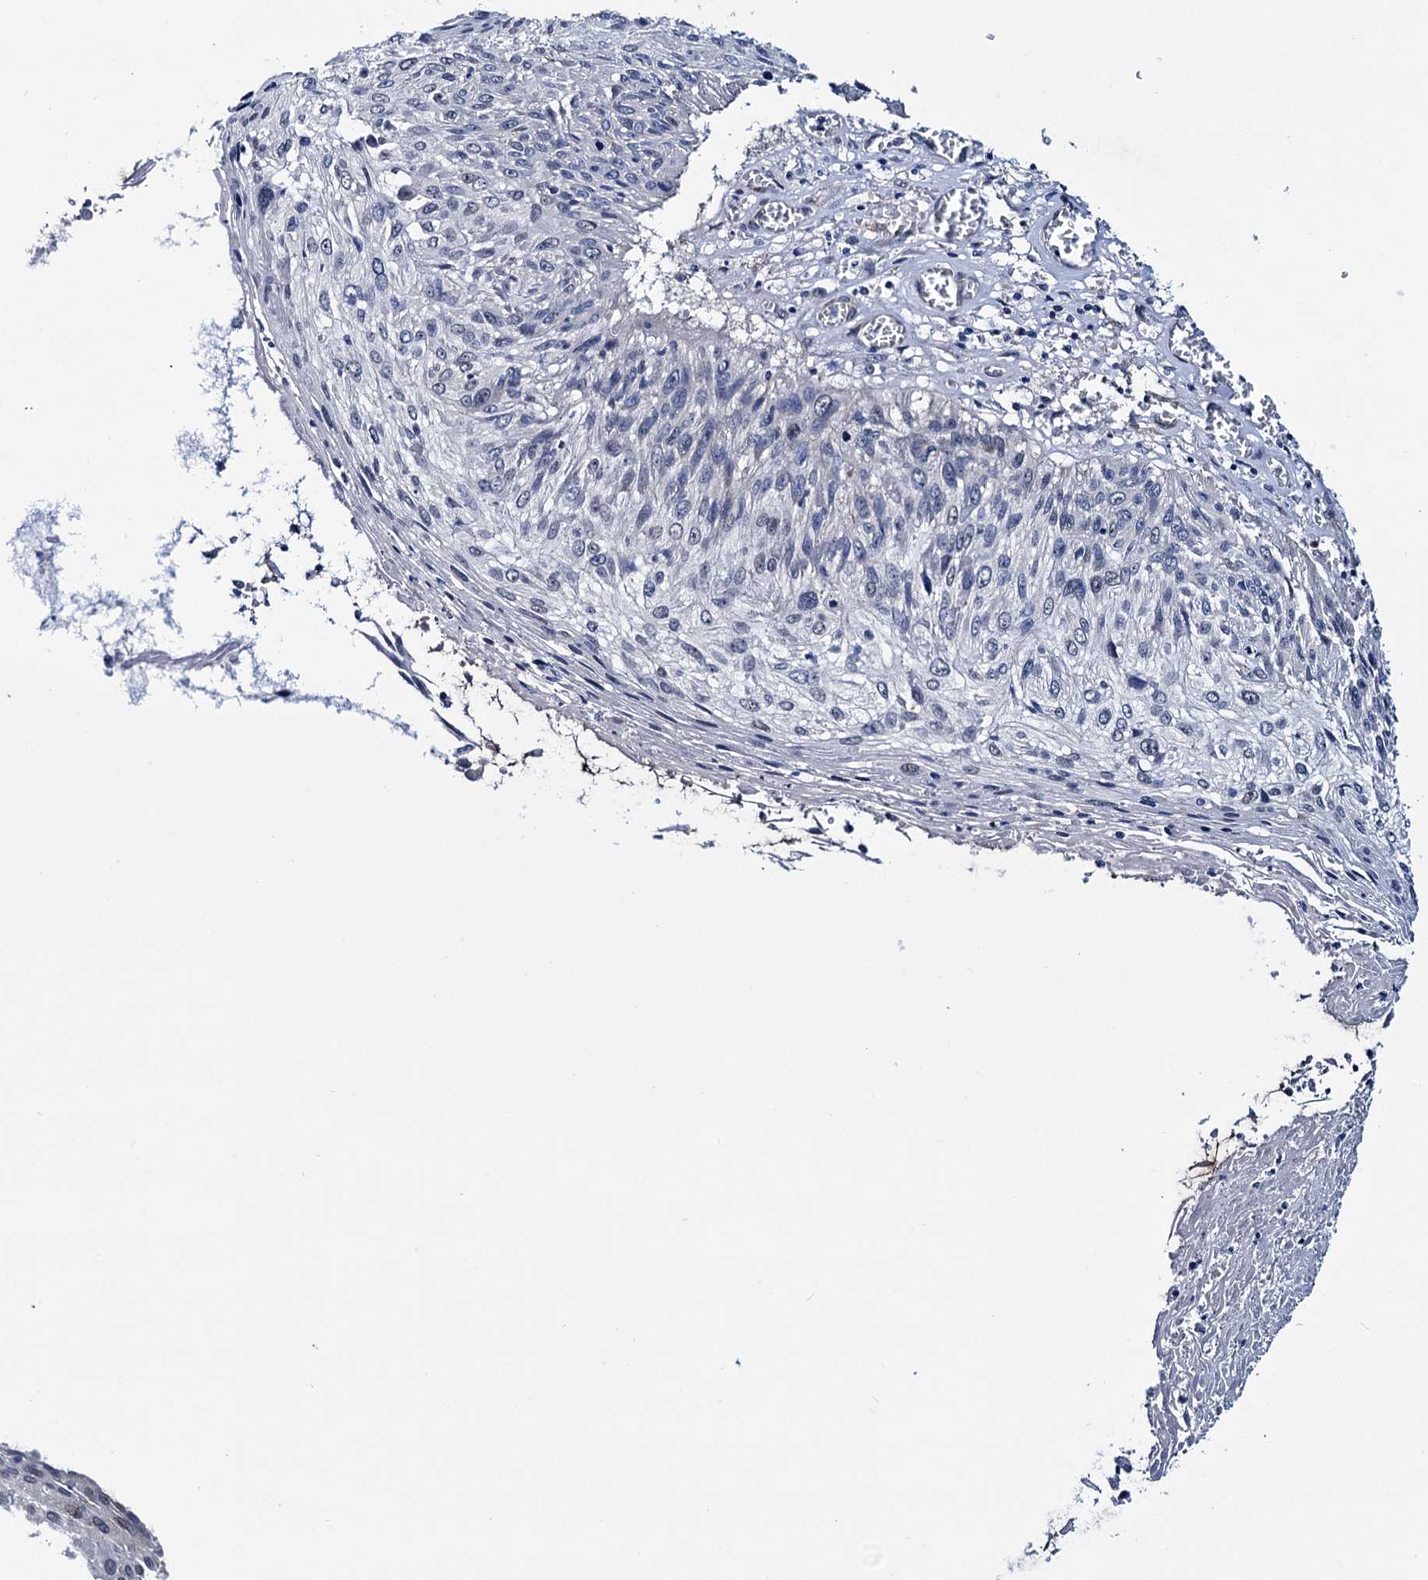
{"staining": {"intensity": "negative", "quantity": "none", "location": "none"}, "tissue": "cervical cancer", "cell_type": "Tumor cells", "image_type": "cancer", "snomed": [{"axis": "morphology", "description": "Squamous cell carcinoma, NOS"}, {"axis": "topography", "description": "Cervix"}], "caption": "Squamous cell carcinoma (cervical) stained for a protein using IHC exhibits no positivity tumor cells.", "gene": "EYA4", "patient": {"sex": "female", "age": 51}}